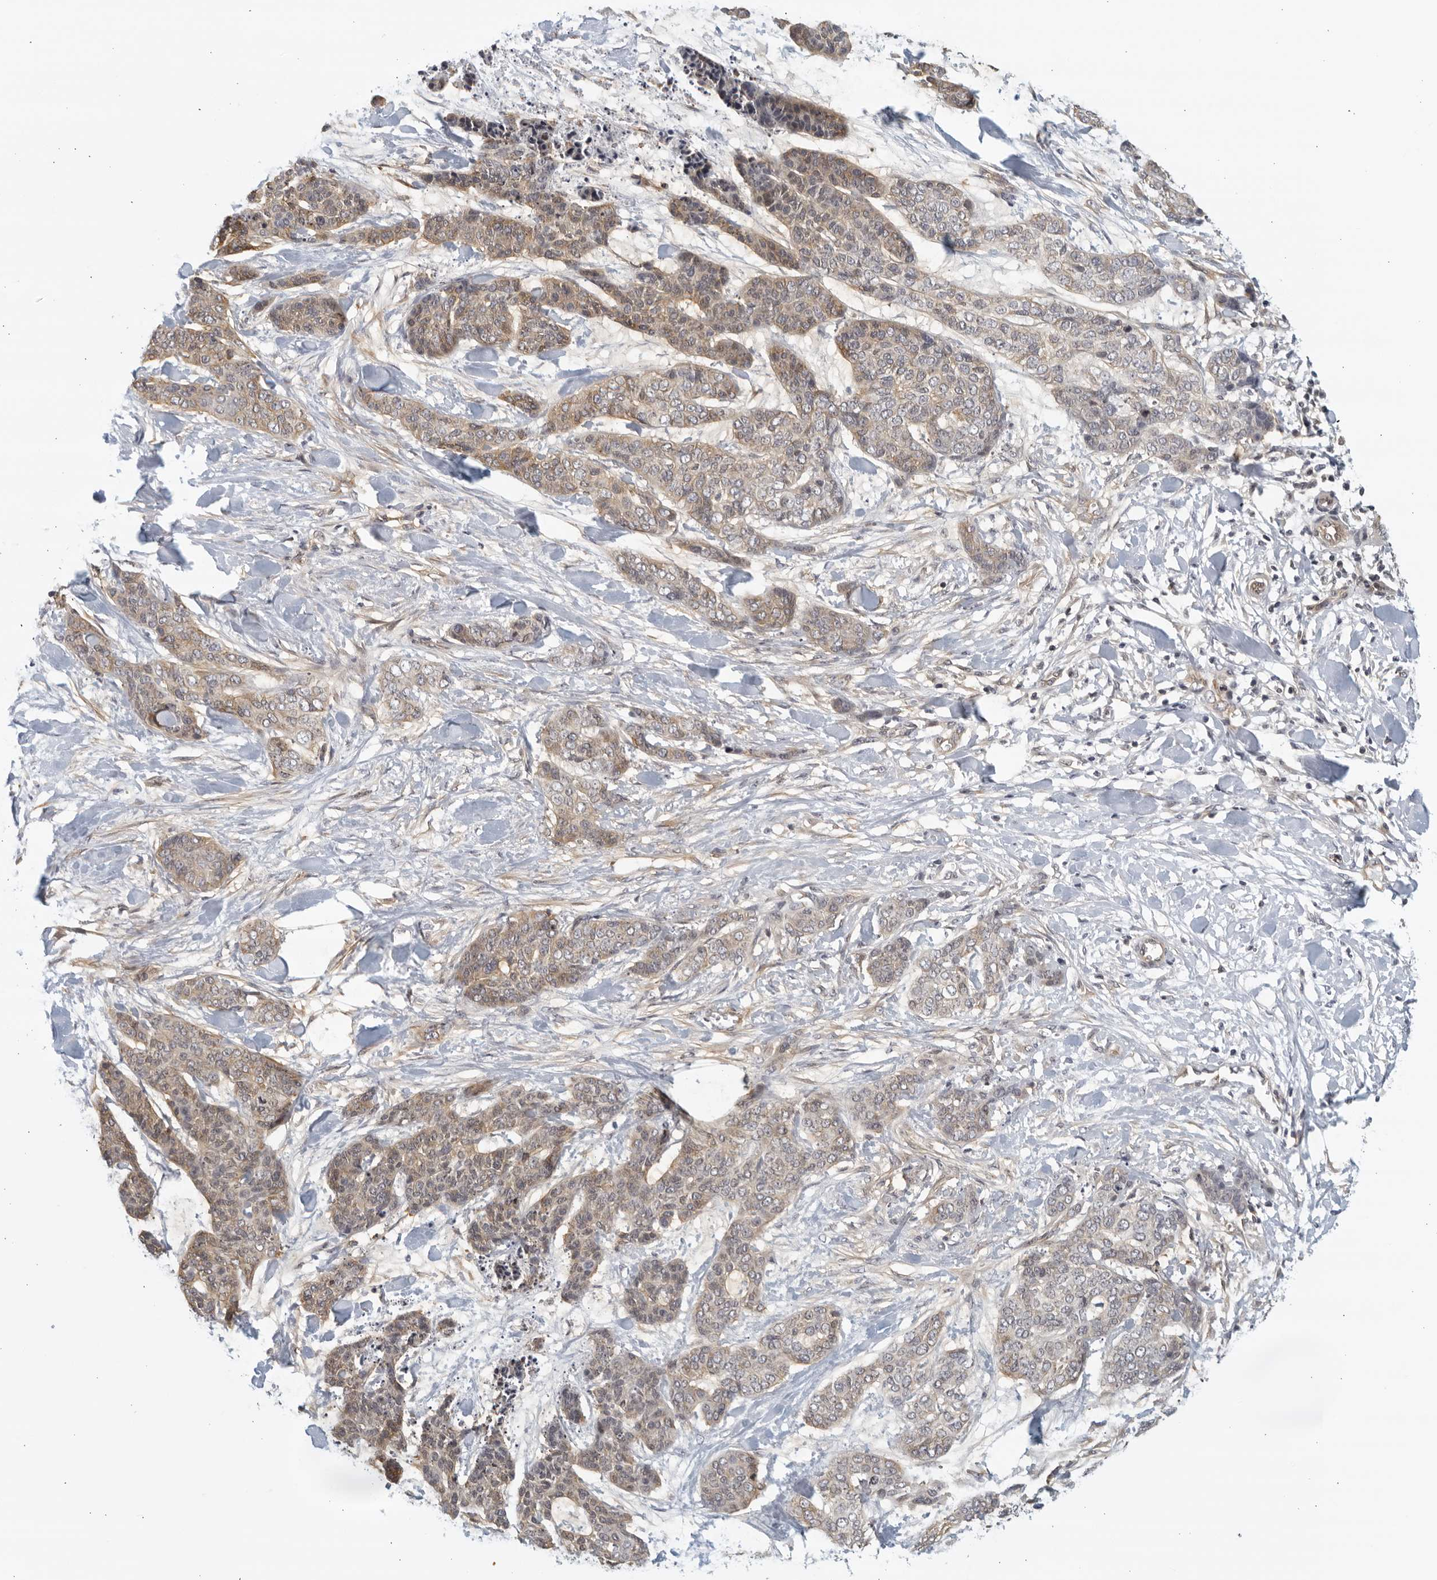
{"staining": {"intensity": "moderate", "quantity": ">75%", "location": "cytoplasmic/membranous"}, "tissue": "skin cancer", "cell_type": "Tumor cells", "image_type": "cancer", "snomed": [{"axis": "morphology", "description": "Basal cell carcinoma"}, {"axis": "topography", "description": "Skin"}], "caption": "Moderate cytoplasmic/membranous protein expression is present in about >75% of tumor cells in skin cancer (basal cell carcinoma). (DAB (3,3'-diaminobenzidine) IHC with brightfield microscopy, high magnification).", "gene": "SERTAD4", "patient": {"sex": "female", "age": 64}}